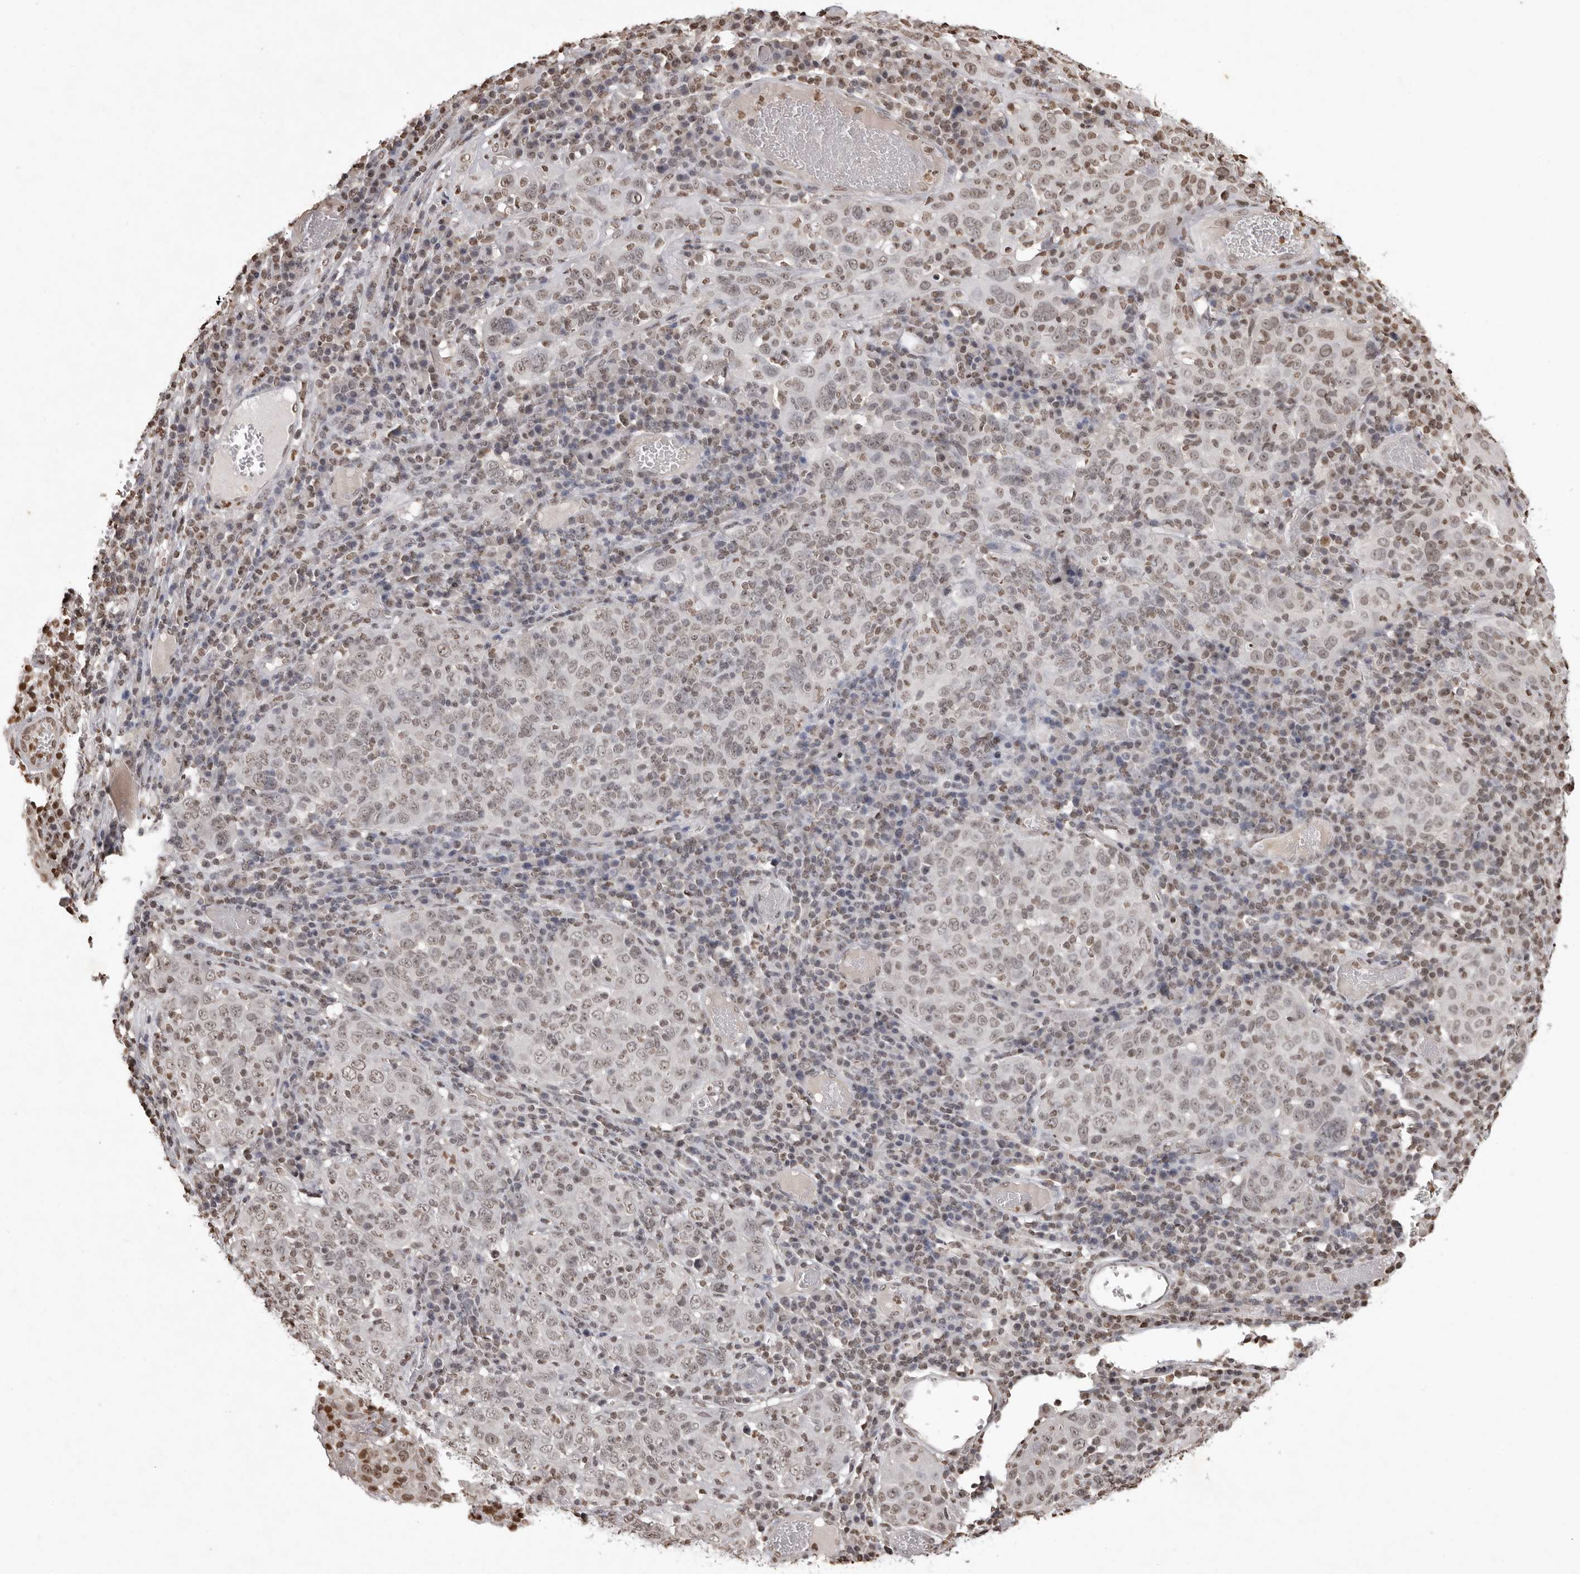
{"staining": {"intensity": "weak", "quantity": "<25%", "location": "nuclear"}, "tissue": "cervical cancer", "cell_type": "Tumor cells", "image_type": "cancer", "snomed": [{"axis": "morphology", "description": "Squamous cell carcinoma, NOS"}, {"axis": "topography", "description": "Cervix"}], "caption": "An immunohistochemistry histopathology image of cervical cancer (squamous cell carcinoma) is shown. There is no staining in tumor cells of cervical cancer (squamous cell carcinoma). (Immunohistochemistry (ihc), brightfield microscopy, high magnification).", "gene": "WDR45", "patient": {"sex": "female", "age": 46}}